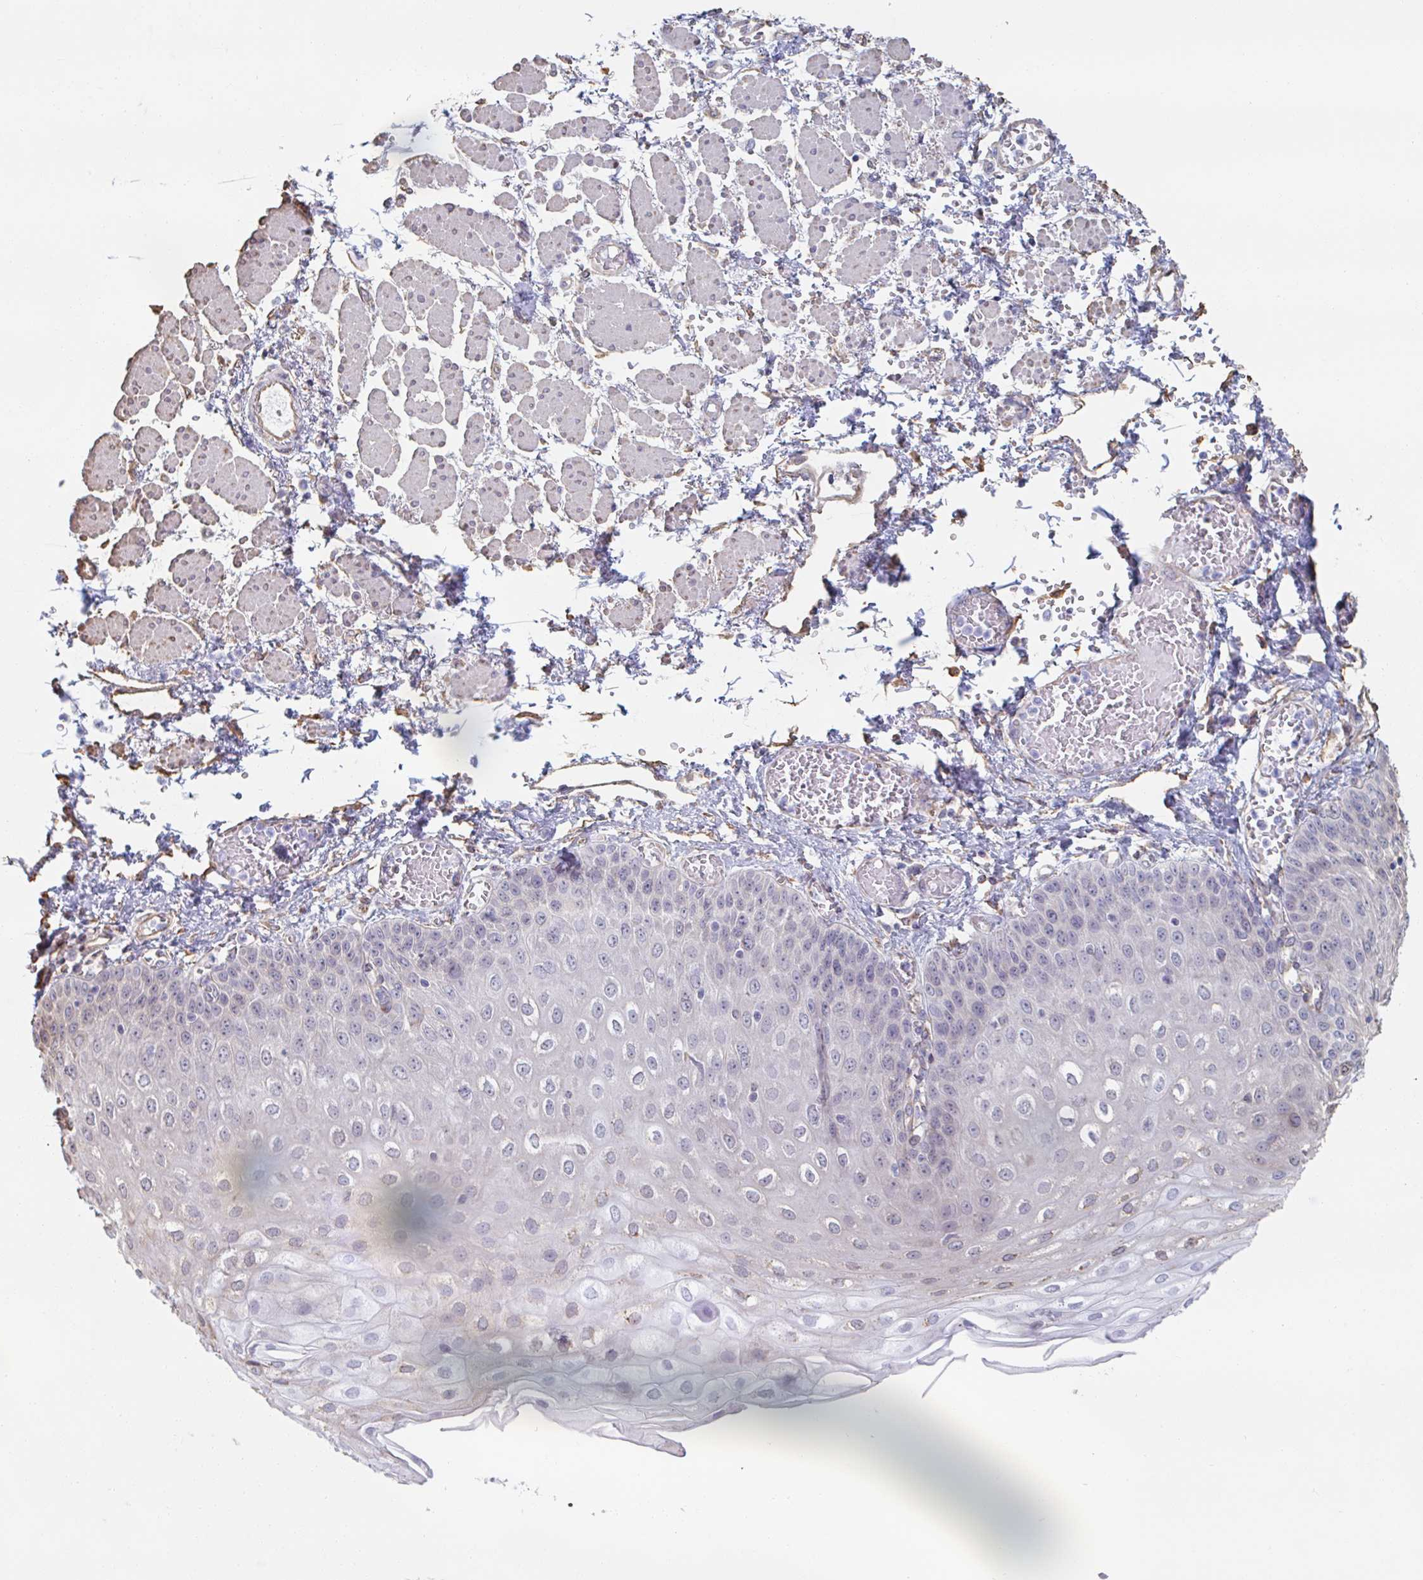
{"staining": {"intensity": "negative", "quantity": "none", "location": "none"}, "tissue": "esophagus", "cell_type": "Squamous epithelial cells", "image_type": "normal", "snomed": [{"axis": "morphology", "description": "Normal tissue, NOS"}, {"axis": "morphology", "description": "Adenocarcinoma, NOS"}, {"axis": "topography", "description": "Esophagus"}], "caption": "Squamous epithelial cells show no significant protein expression in normal esophagus.", "gene": "RAB5IF", "patient": {"sex": "male", "age": 81}}